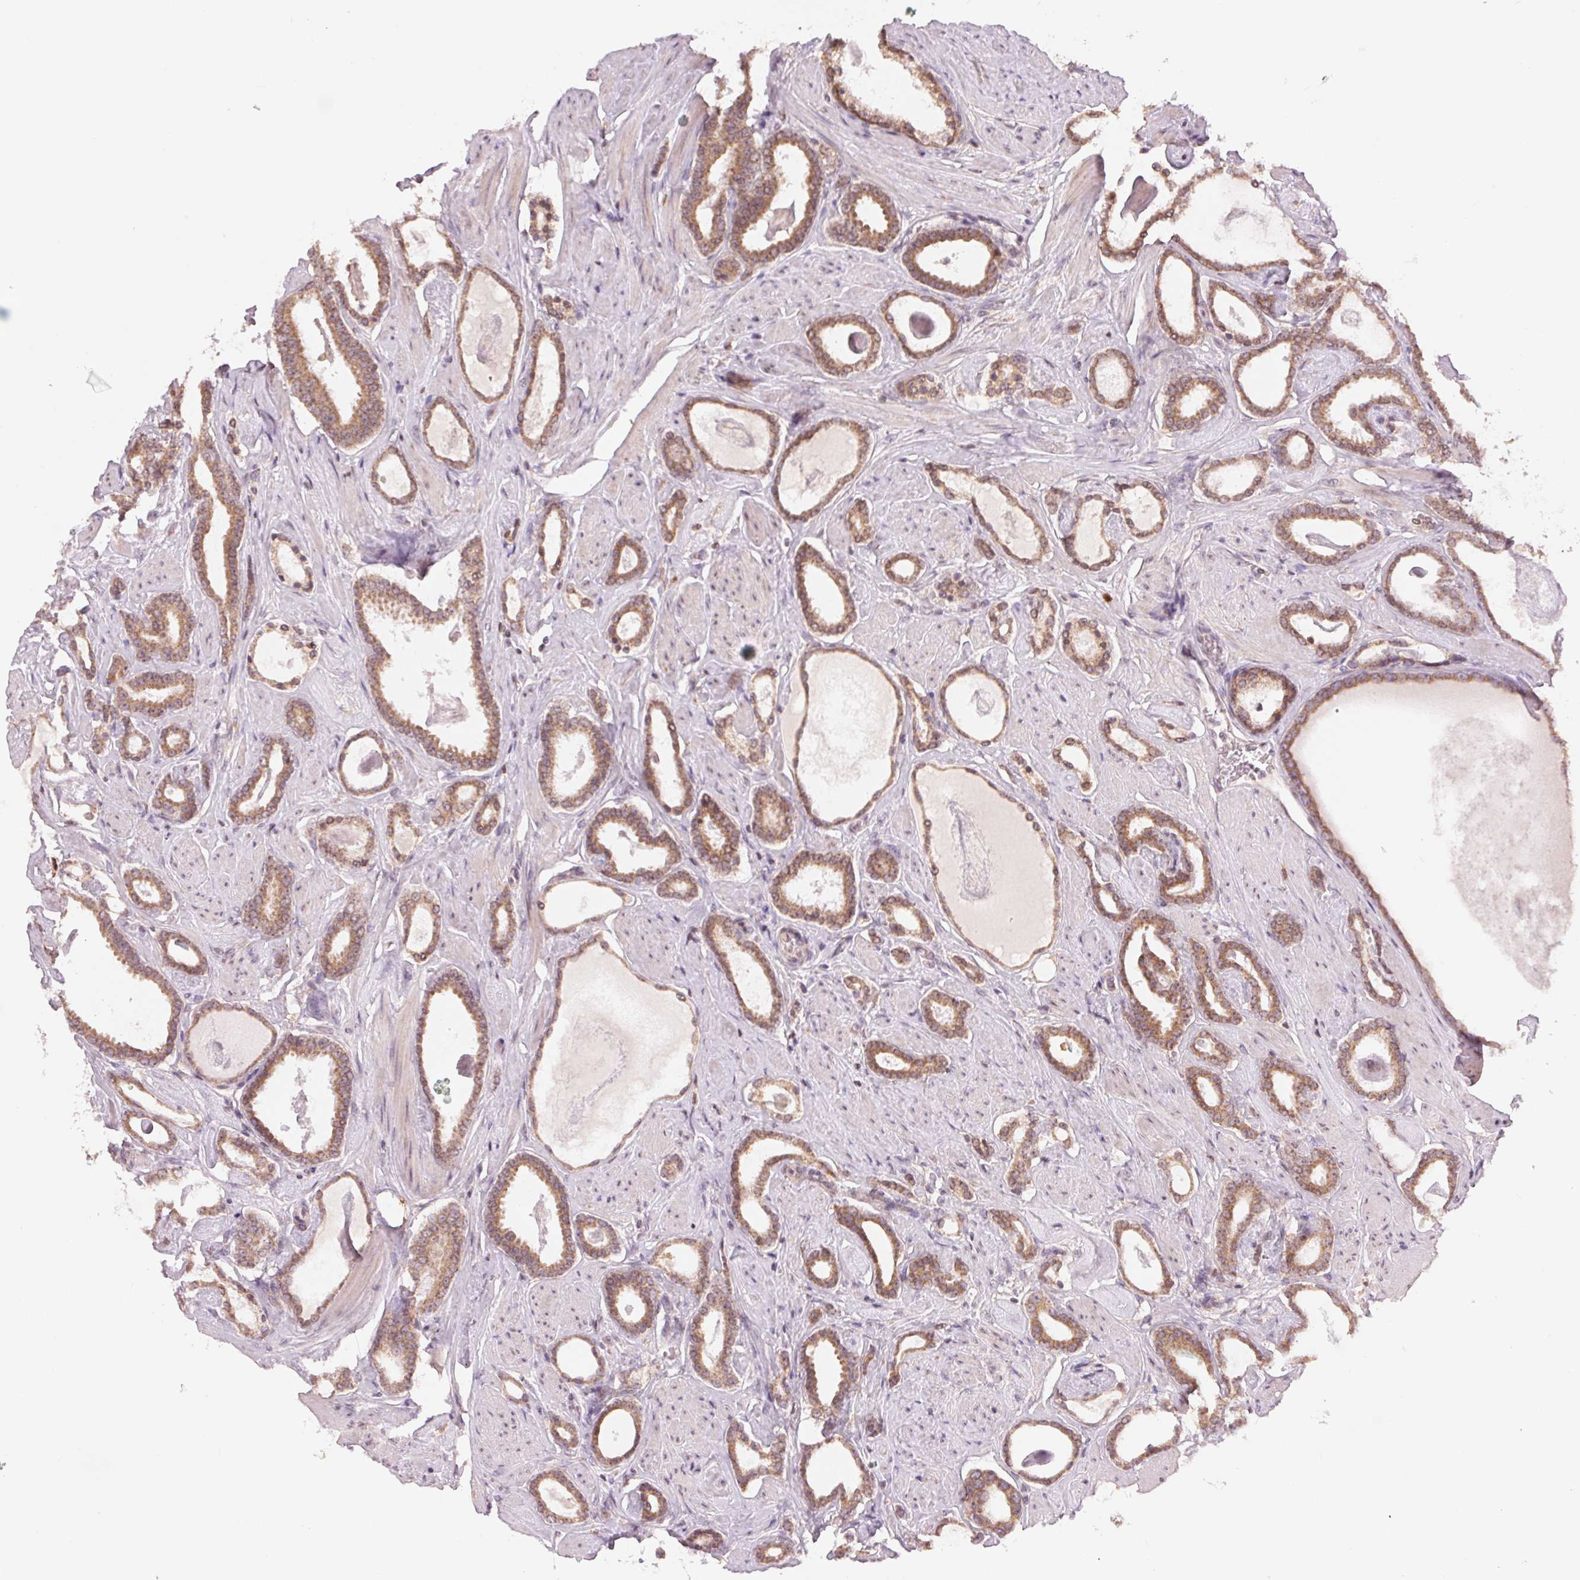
{"staining": {"intensity": "moderate", "quantity": ">75%", "location": "cytoplasmic/membranous"}, "tissue": "prostate cancer", "cell_type": "Tumor cells", "image_type": "cancer", "snomed": [{"axis": "morphology", "description": "Adenocarcinoma, High grade"}, {"axis": "topography", "description": "Prostate"}], "caption": "About >75% of tumor cells in prostate cancer (high-grade adenocarcinoma) exhibit moderate cytoplasmic/membranous protein expression as visualized by brown immunohistochemical staining.", "gene": "TECR", "patient": {"sex": "male", "age": 63}}